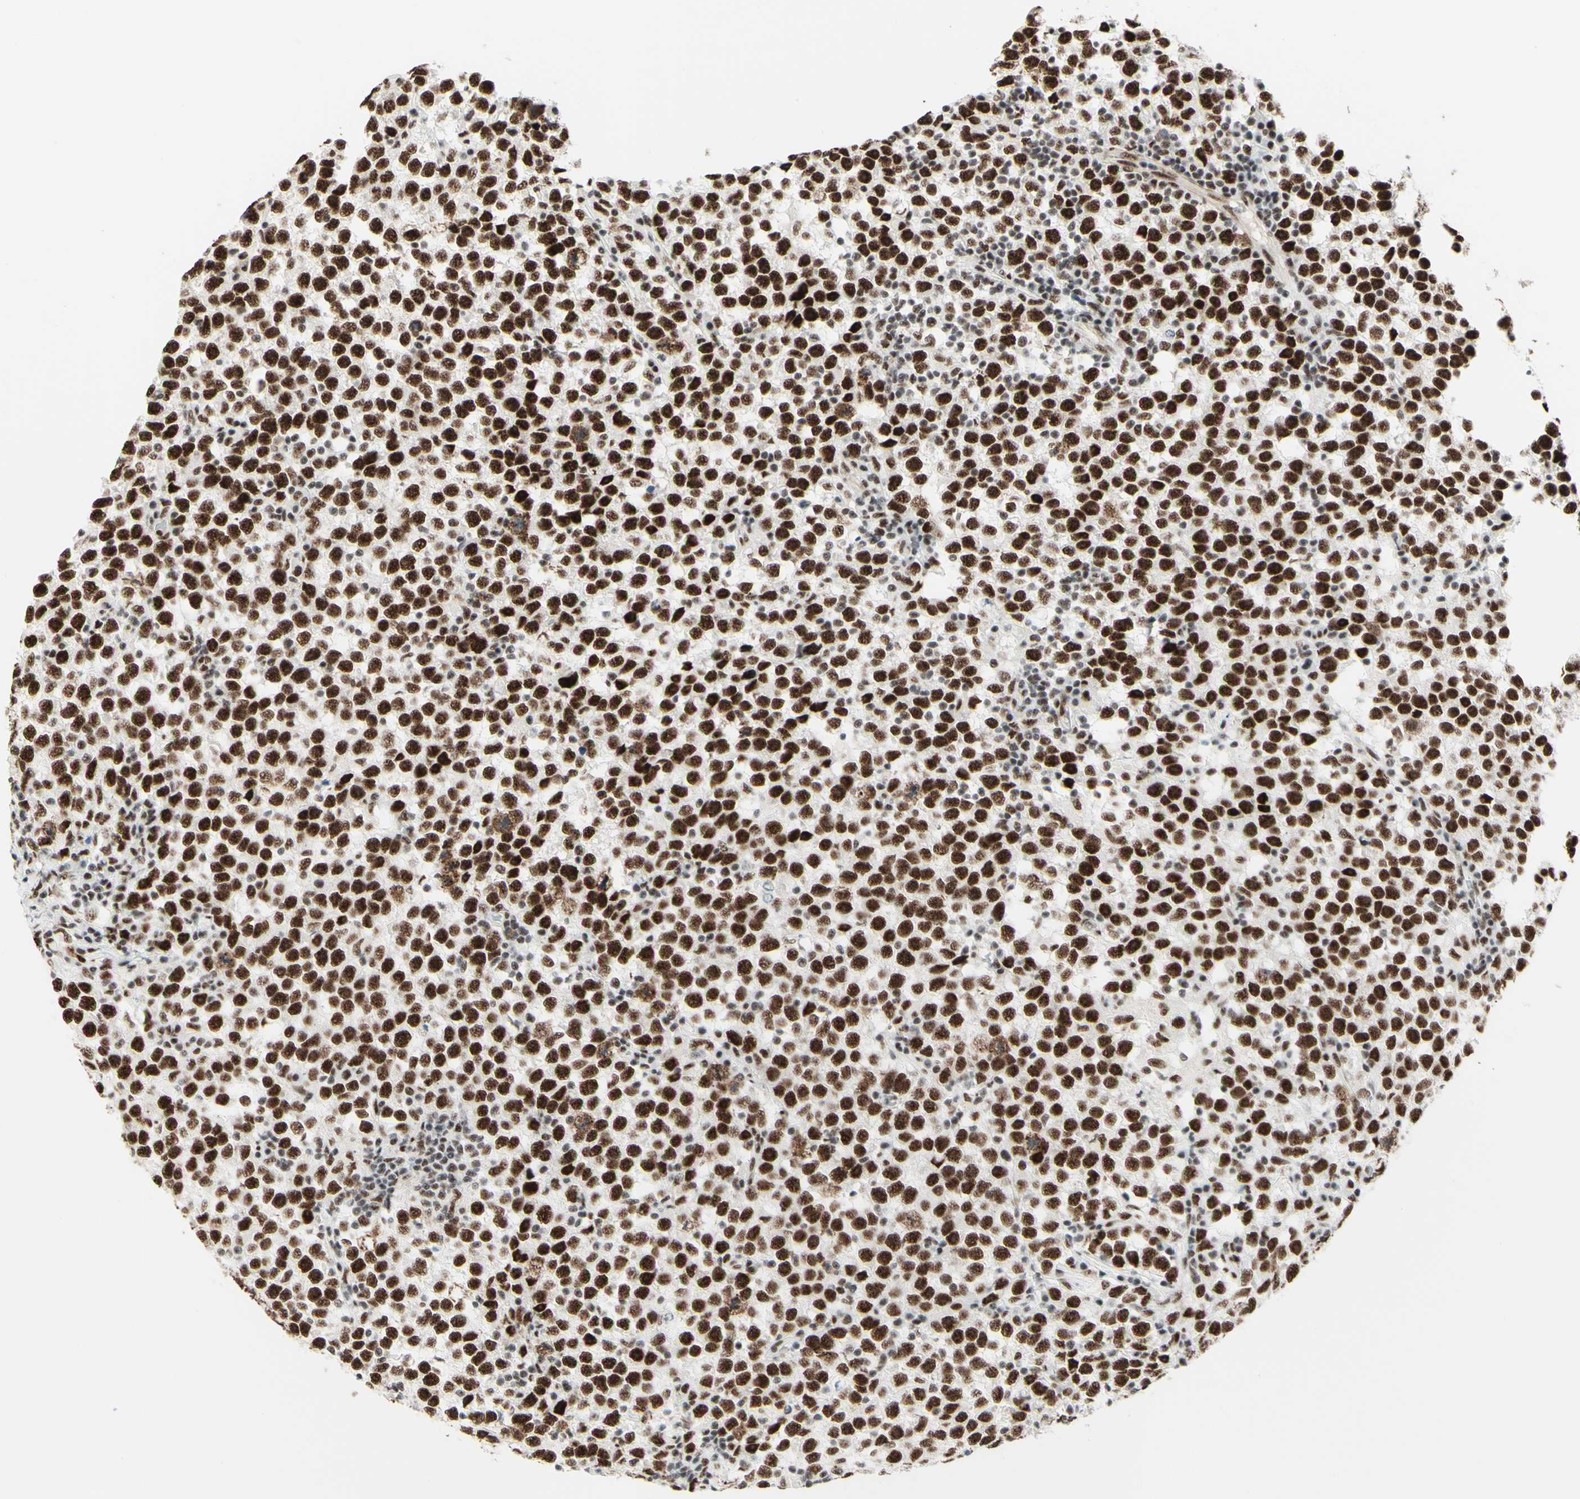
{"staining": {"intensity": "strong", "quantity": ">75%", "location": "nuclear"}, "tissue": "testis cancer", "cell_type": "Tumor cells", "image_type": "cancer", "snomed": [{"axis": "morphology", "description": "Seminoma, NOS"}, {"axis": "topography", "description": "Testis"}], "caption": "A high amount of strong nuclear expression is present in approximately >75% of tumor cells in testis cancer (seminoma) tissue.", "gene": "WTAP", "patient": {"sex": "male", "age": 43}}